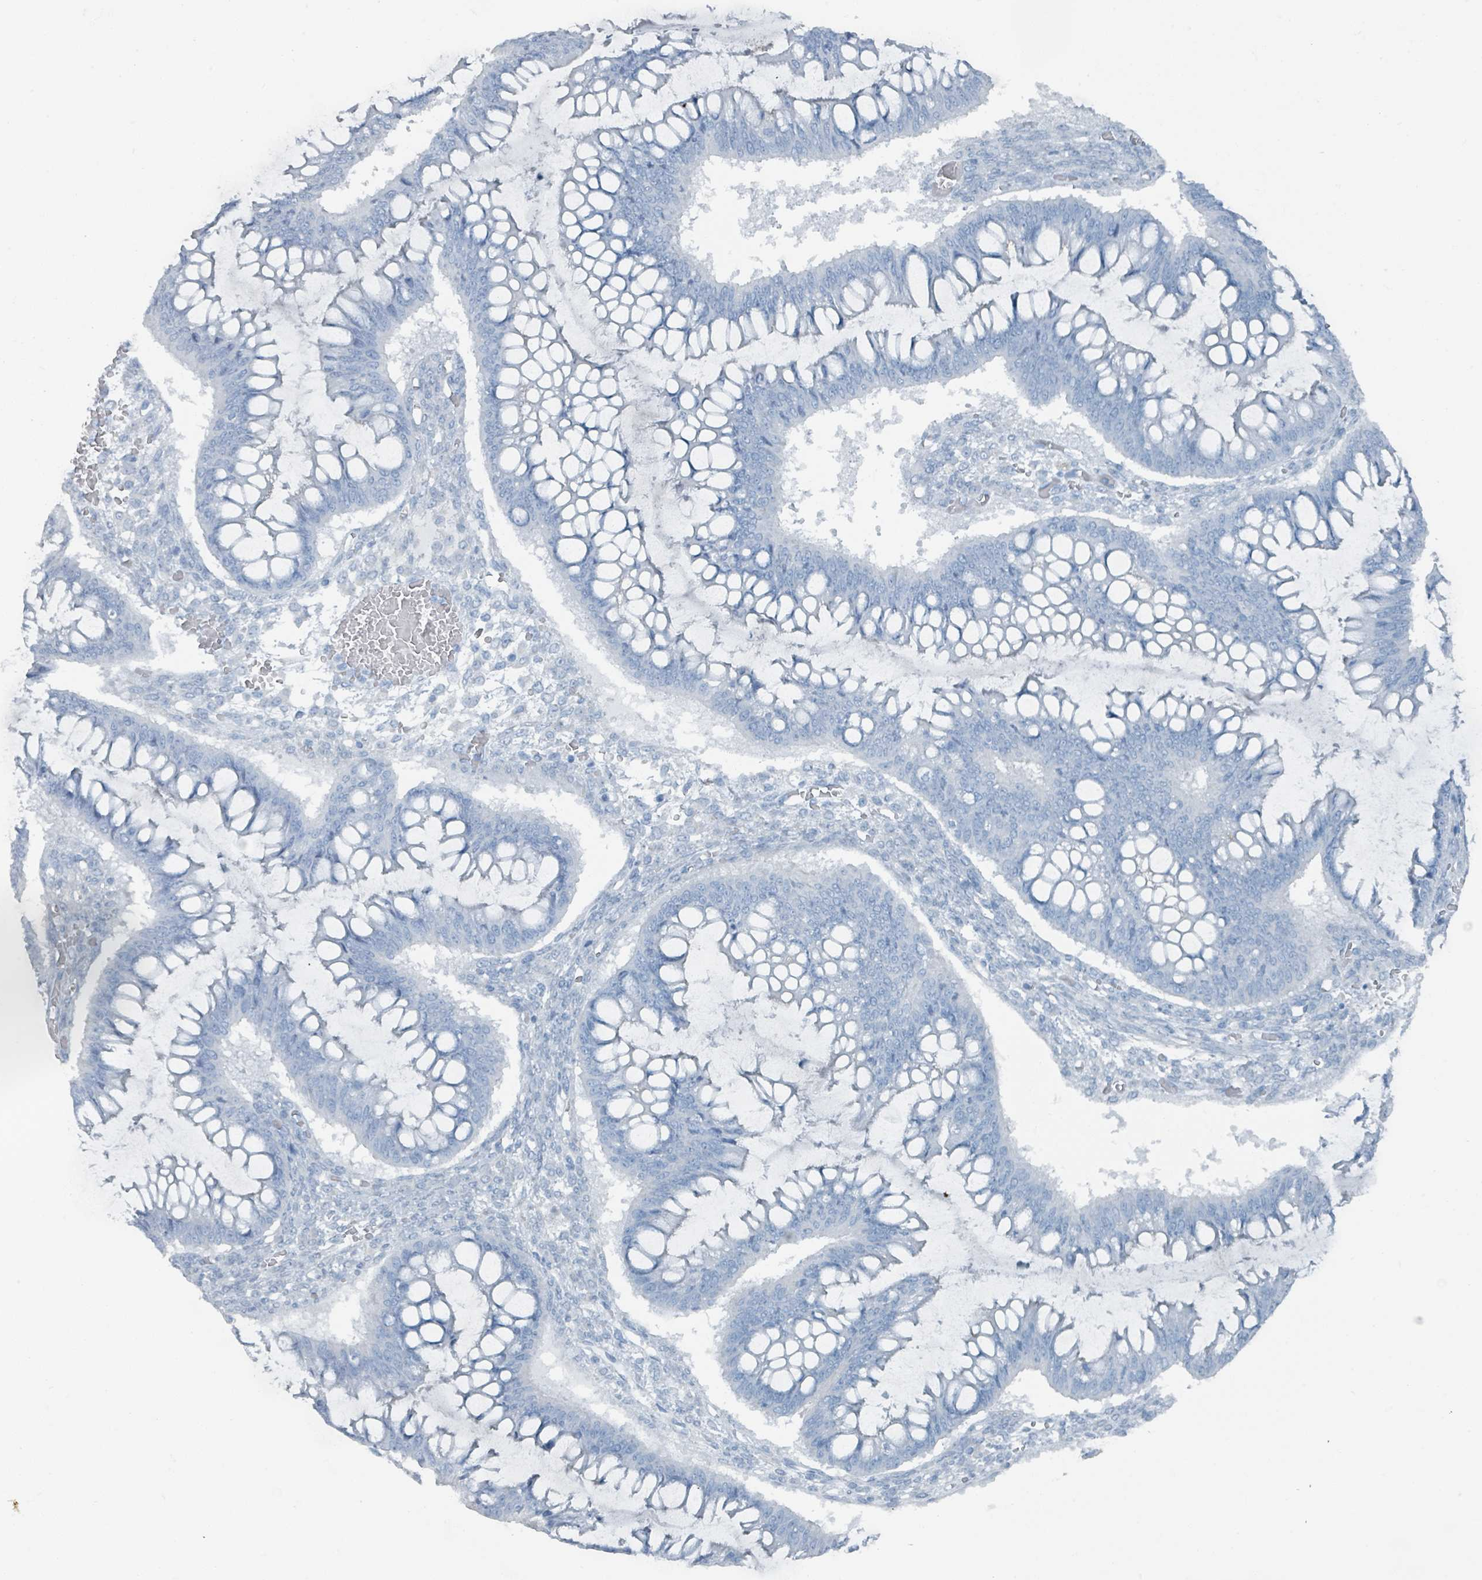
{"staining": {"intensity": "negative", "quantity": "none", "location": "none"}, "tissue": "ovarian cancer", "cell_type": "Tumor cells", "image_type": "cancer", "snomed": [{"axis": "morphology", "description": "Cystadenocarcinoma, mucinous, NOS"}, {"axis": "topography", "description": "Ovary"}], "caption": "Image shows no protein expression in tumor cells of mucinous cystadenocarcinoma (ovarian) tissue. (DAB (3,3'-diaminobenzidine) immunohistochemistry with hematoxylin counter stain).", "gene": "GAMT", "patient": {"sex": "female", "age": 73}}